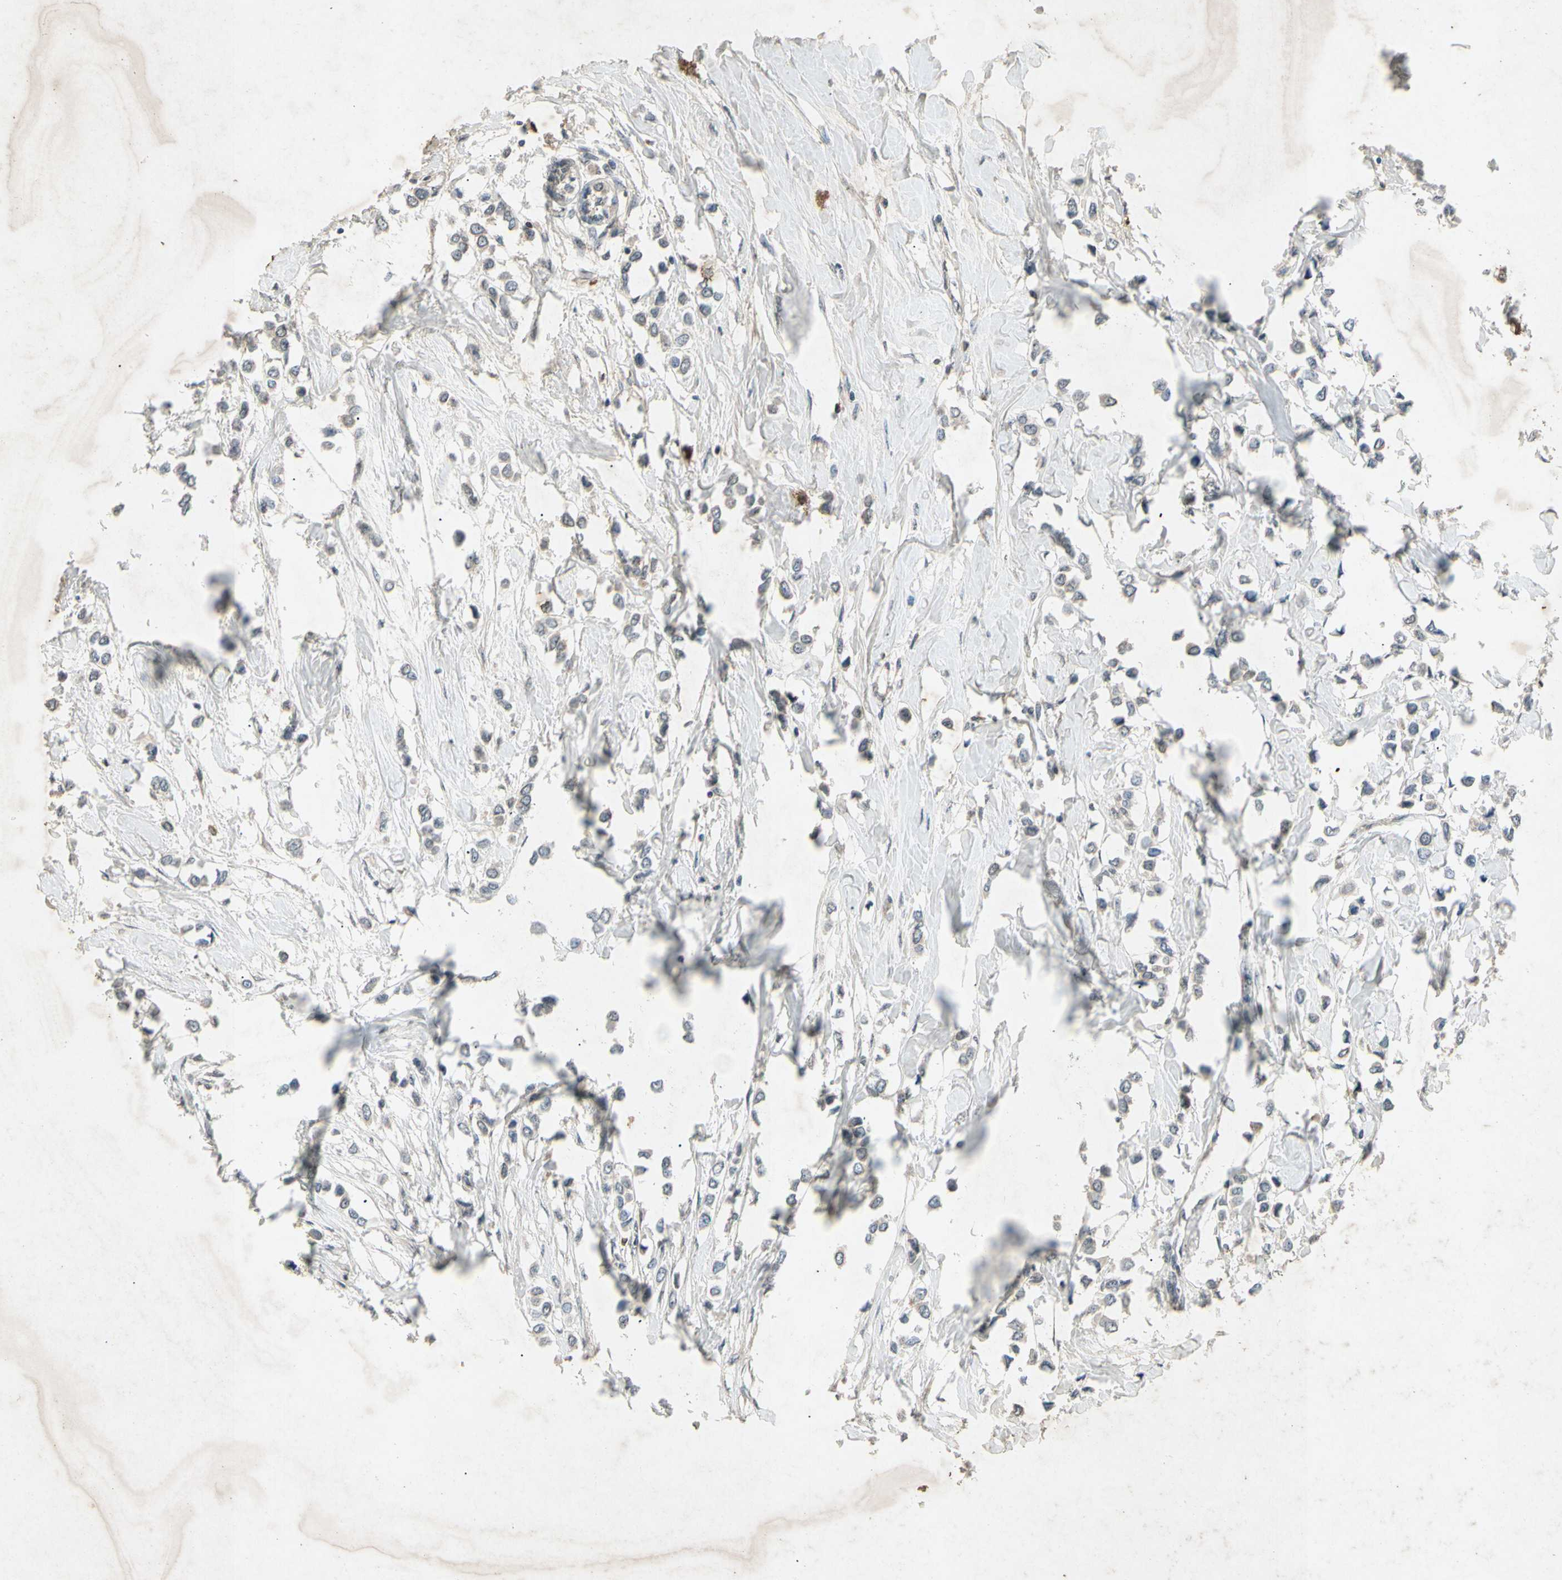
{"staining": {"intensity": "negative", "quantity": "none", "location": "none"}, "tissue": "breast cancer", "cell_type": "Tumor cells", "image_type": "cancer", "snomed": [{"axis": "morphology", "description": "Lobular carcinoma"}, {"axis": "topography", "description": "Breast"}], "caption": "Immunohistochemistry image of neoplastic tissue: lobular carcinoma (breast) stained with DAB (3,3'-diaminobenzidine) exhibits no significant protein staining in tumor cells. (DAB immunohistochemistry (IHC) with hematoxylin counter stain).", "gene": "CP", "patient": {"sex": "female", "age": 51}}